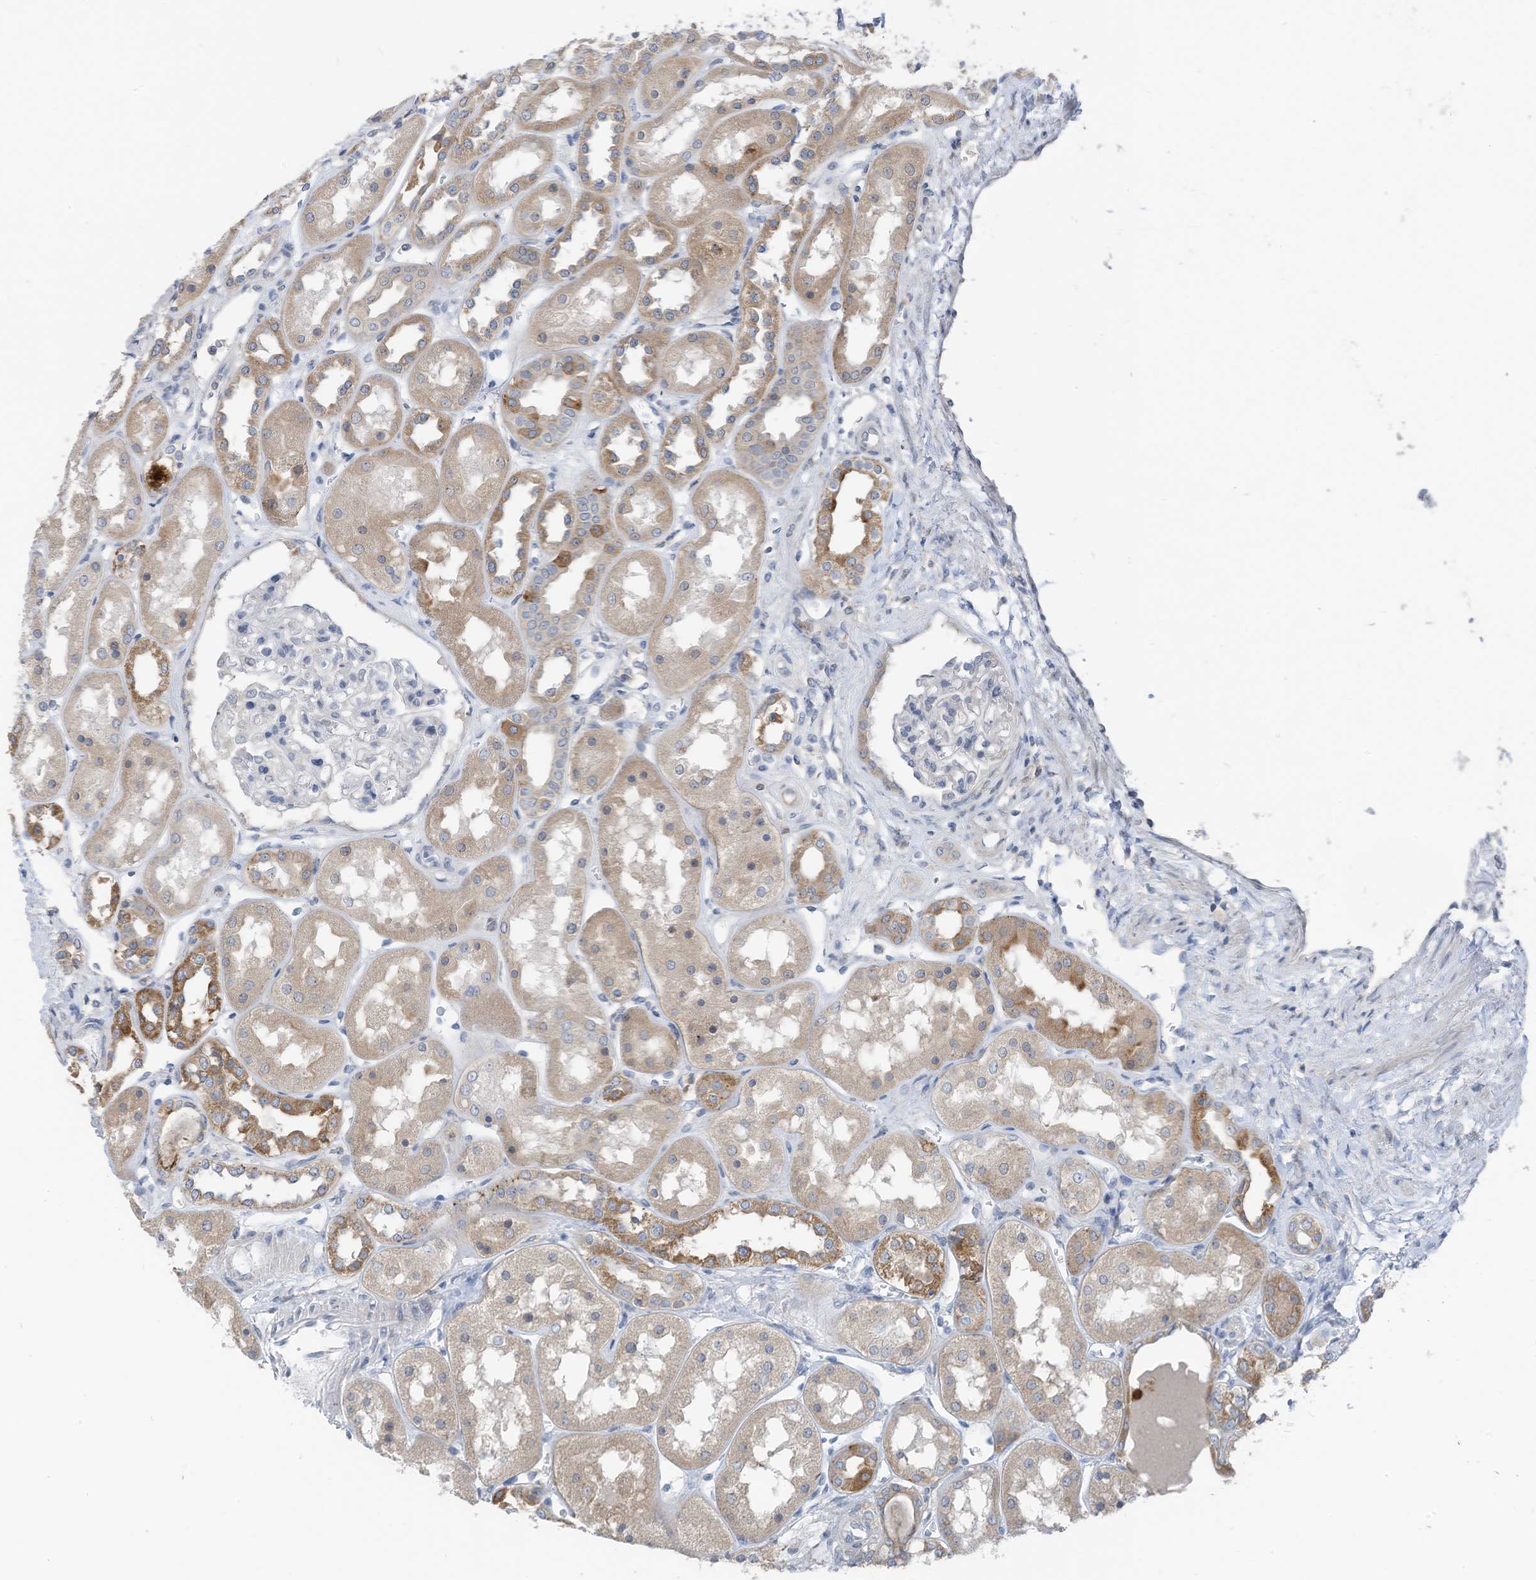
{"staining": {"intensity": "negative", "quantity": "none", "location": "none"}, "tissue": "kidney", "cell_type": "Cells in glomeruli", "image_type": "normal", "snomed": [{"axis": "morphology", "description": "Normal tissue, NOS"}, {"axis": "topography", "description": "Kidney"}], "caption": "This is an IHC image of benign kidney. There is no staining in cells in glomeruli.", "gene": "LDAH", "patient": {"sex": "male", "age": 70}}